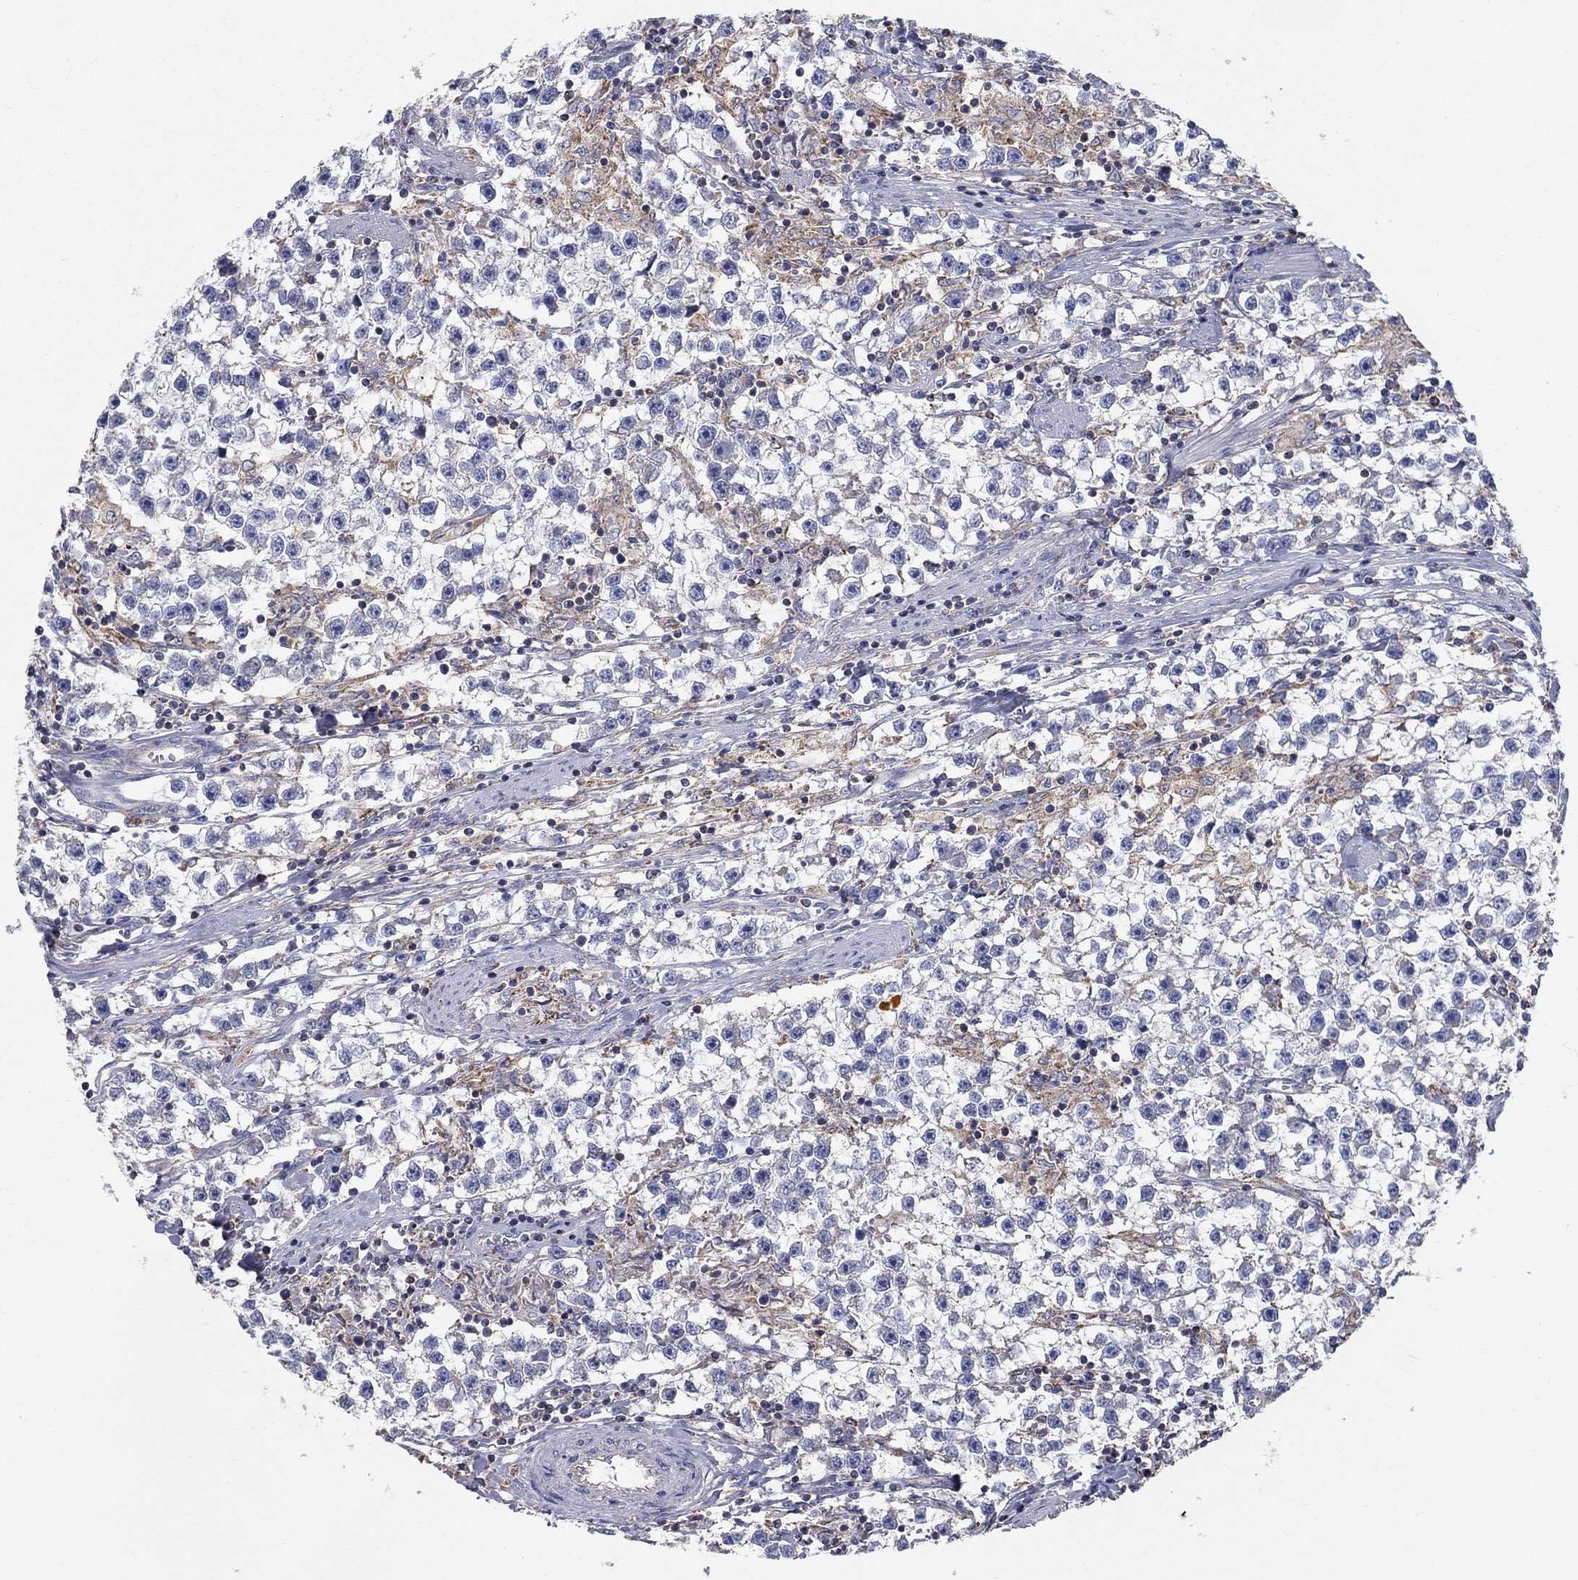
{"staining": {"intensity": "weak", "quantity": "<25%", "location": "cytoplasmic/membranous"}, "tissue": "testis cancer", "cell_type": "Tumor cells", "image_type": "cancer", "snomed": [{"axis": "morphology", "description": "Seminoma, NOS"}, {"axis": "topography", "description": "Testis"}], "caption": "An IHC photomicrograph of testis cancer (seminoma) is shown. There is no staining in tumor cells of testis cancer (seminoma).", "gene": "NME5", "patient": {"sex": "male", "age": 59}}